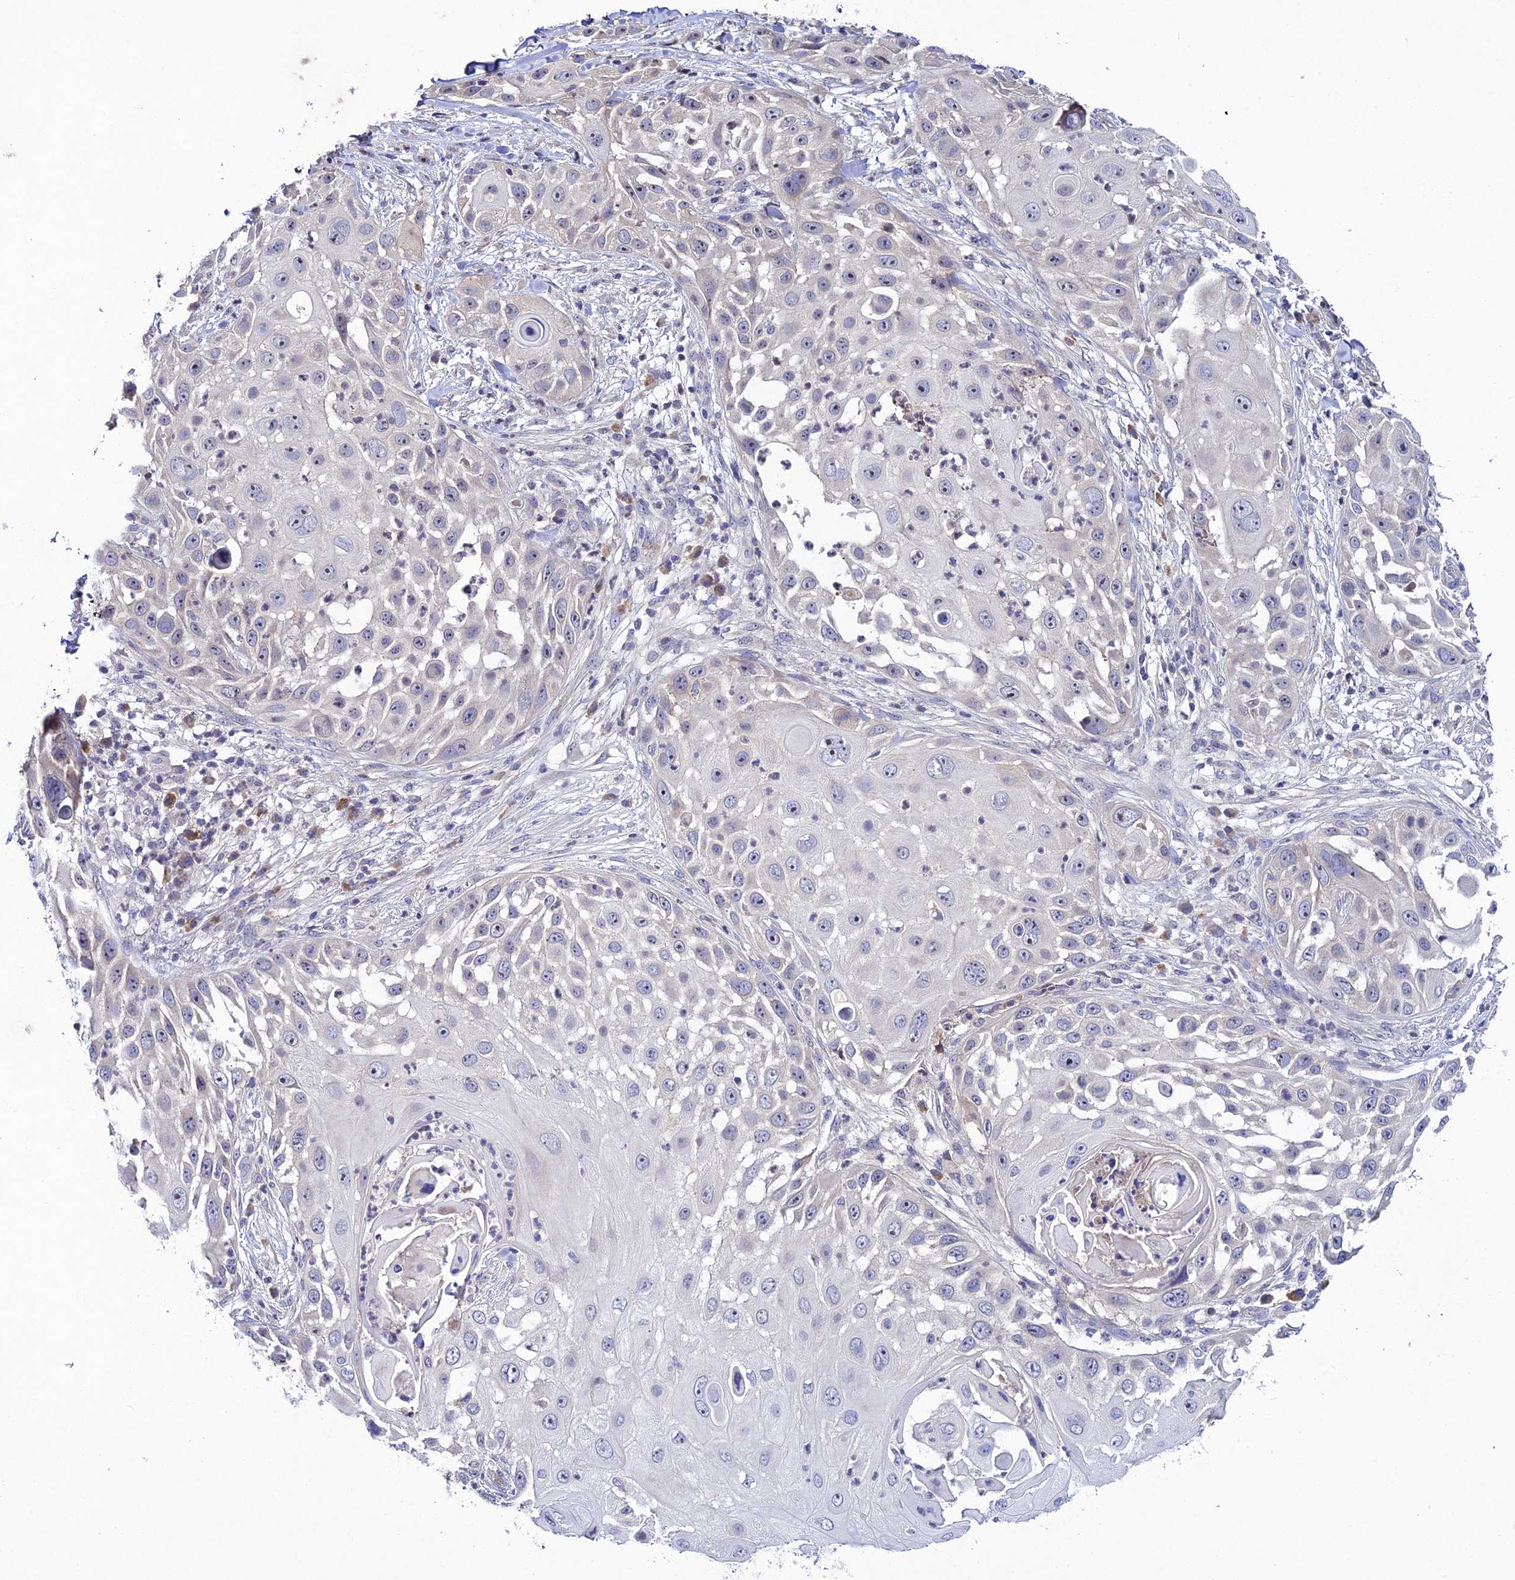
{"staining": {"intensity": "negative", "quantity": "none", "location": "none"}, "tissue": "skin cancer", "cell_type": "Tumor cells", "image_type": "cancer", "snomed": [{"axis": "morphology", "description": "Squamous cell carcinoma, NOS"}, {"axis": "topography", "description": "Skin"}], "caption": "An immunohistochemistry (IHC) histopathology image of skin cancer is shown. There is no staining in tumor cells of skin cancer.", "gene": "CHST5", "patient": {"sex": "female", "age": 44}}